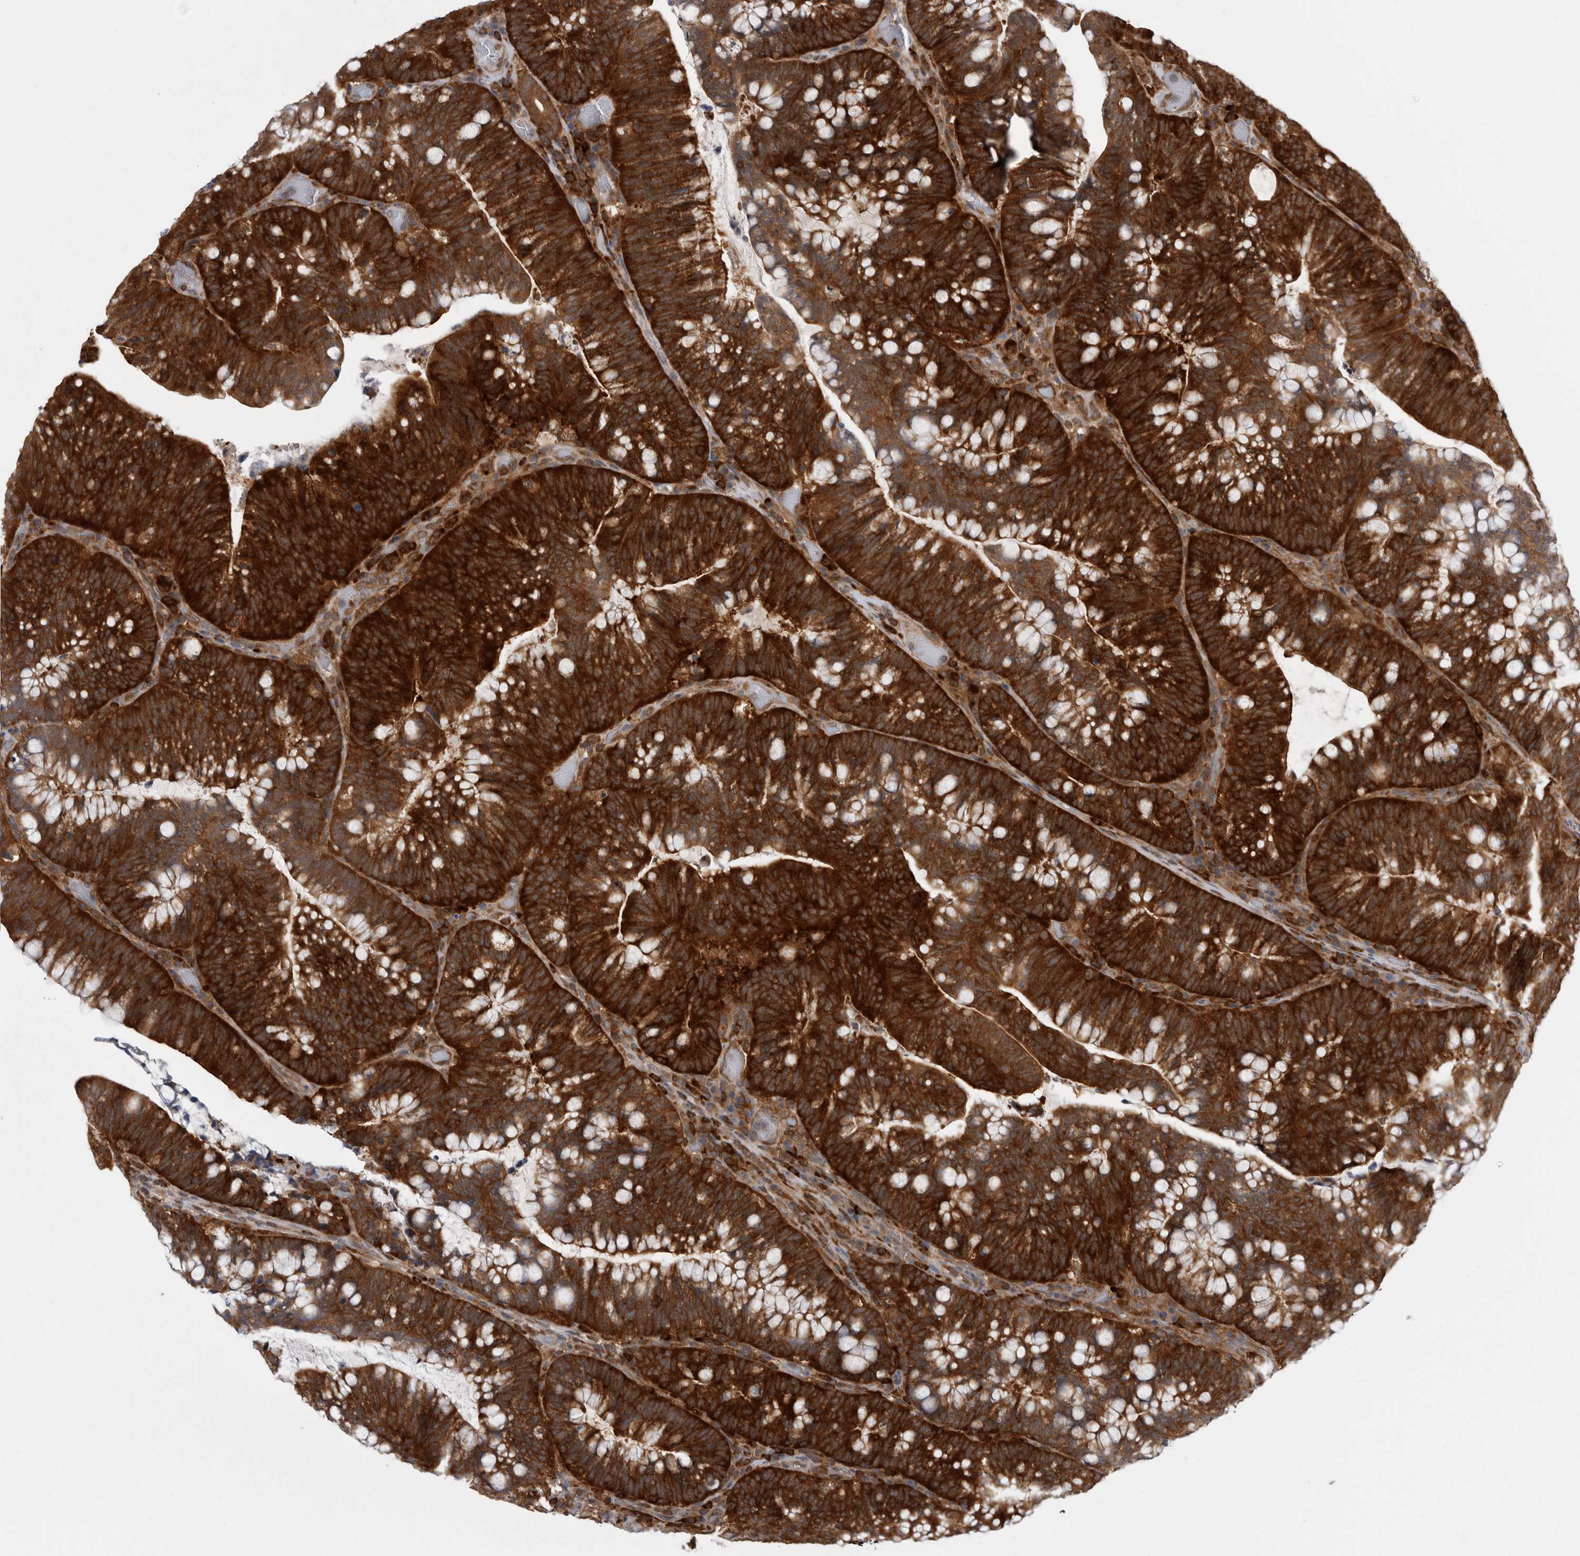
{"staining": {"intensity": "strong", "quantity": ">75%", "location": "cytoplasmic/membranous"}, "tissue": "colorectal cancer", "cell_type": "Tumor cells", "image_type": "cancer", "snomed": [{"axis": "morphology", "description": "Adenocarcinoma, NOS"}, {"axis": "topography", "description": "Colon"}], "caption": "Immunohistochemical staining of human colorectal cancer exhibits high levels of strong cytoplasmic/membranous protein staining in approximately >75% of tumor cells.", "gene": "CACYBP", "patient": {"sex": "female", "age": 66}}